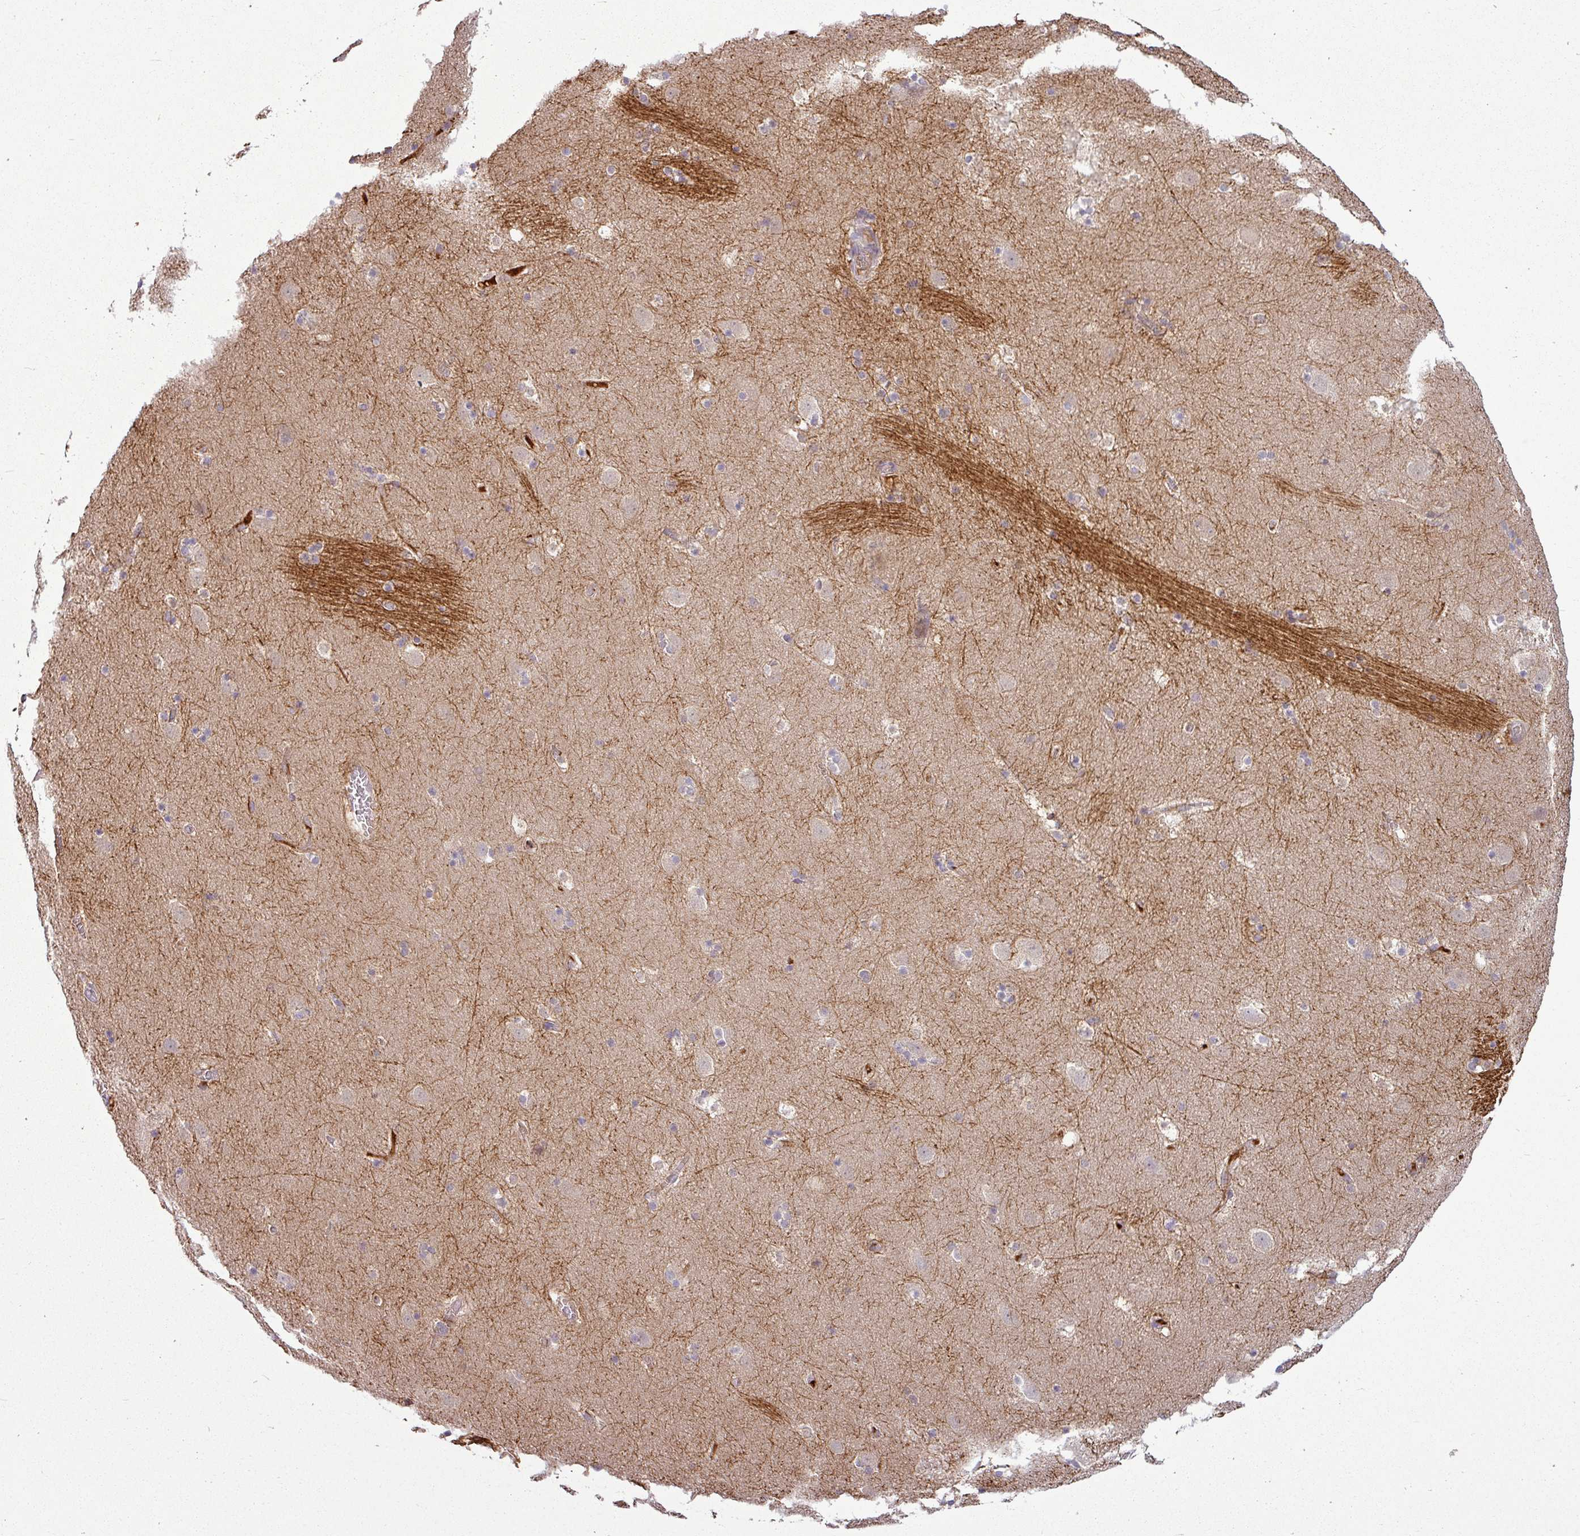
{"staining": {"intensity": "negative", "quantity": "none", "location": "none"}, "tissue": "caudate", "cell_type": "Glial cells", "image_type": "normal", "snomed": [{"axis": "morphology", "description": "Normal tissue, NOS"}, {"axis": "topography", "description": "Lateral ventricle wall"}], "caption": "Immunohistochemistry (IHC) photomicrograph of benign human caudate stained for a protein (brown), which displays no staining in glial cells. (Brightfield microscopy of DAB (3,3'-diaminobenzidine) immunohistochemistry at high magnification).", "gene": "APOM", "patient": {"sex": "male", "age": 45}}